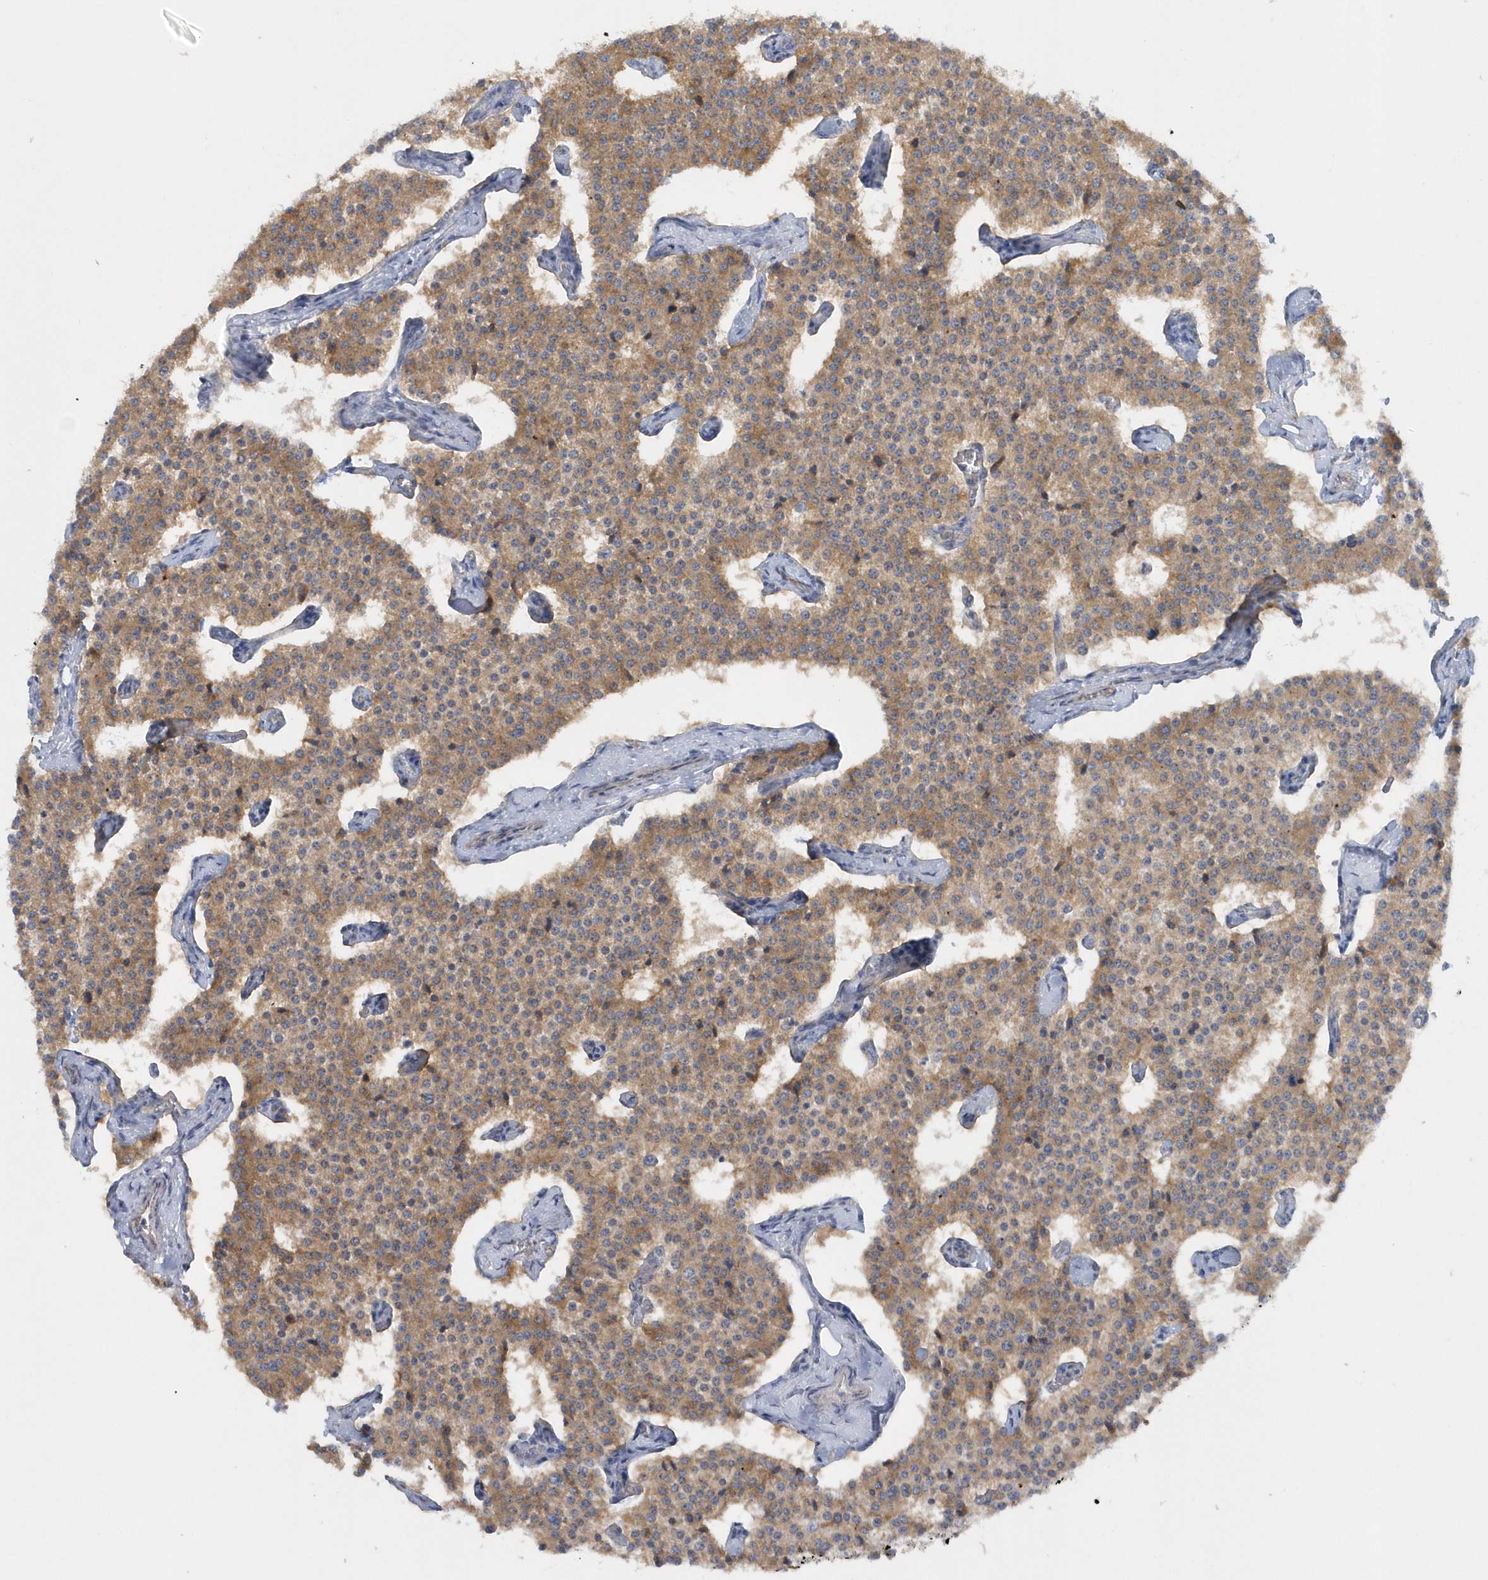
{"staining": {"intensity": "moderate", "quantity": "25%-75%", "location": "cytoplasmic/membranous"}, "tissue": "carcinoid", "cell_type": "Tumor cells", "image_type": "cancer", "snomed": [{"axis": "morphology", "description": "Carcinoid, malignant, NOS"}, {"axis": "topography", "description": "Colon"}], "caption": "Moderate cytoplasmic/membranous protein staining is identified in about 25%-75% of tumor cells in carcinoid.", "gene": "RAB17", "patient": {"sex": "female", "age": 52}}